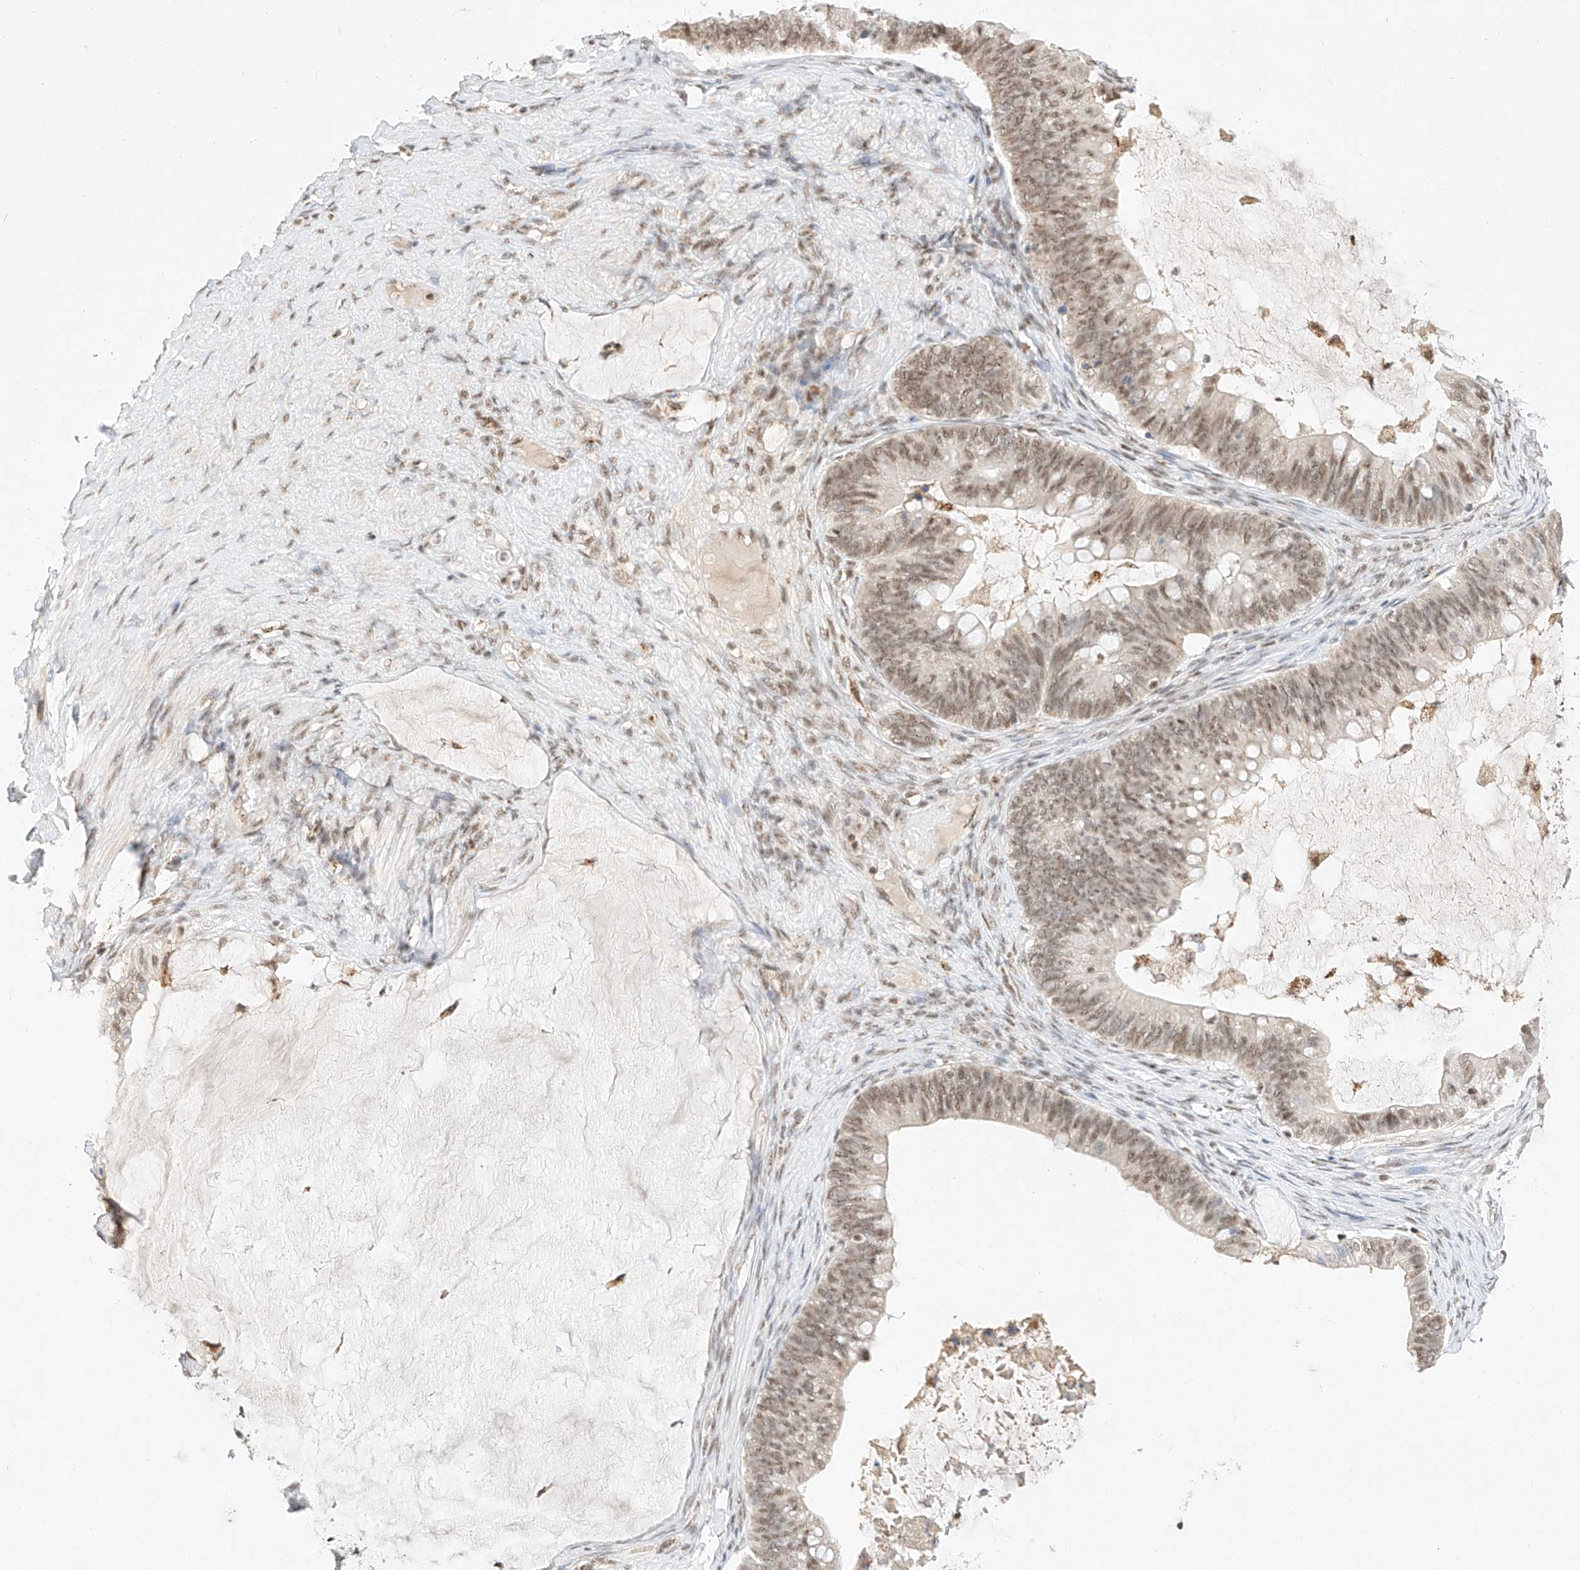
{"staining": {"intensity": "moderate", "quantity": ">75%", "location": "nuclear"}, "tissue": "ovarian cancer", "cell_type": "Tumor cells", "image_type": "cancer", "snomed": [{"axis": "morphology", "description": "Cystadenocarcinoma, mucinous, NOS"}, {"axis": "topography", "description": "Ovary"}], "caption": "Immunohistochemical staining of human ovarian cancer (mucinous cystadenocarcinoma) shows moderate nuclear protein staining in about >75% of tumor cells.", "gene": "NRF1", "patient": {"sex": "female", "age": 61}}